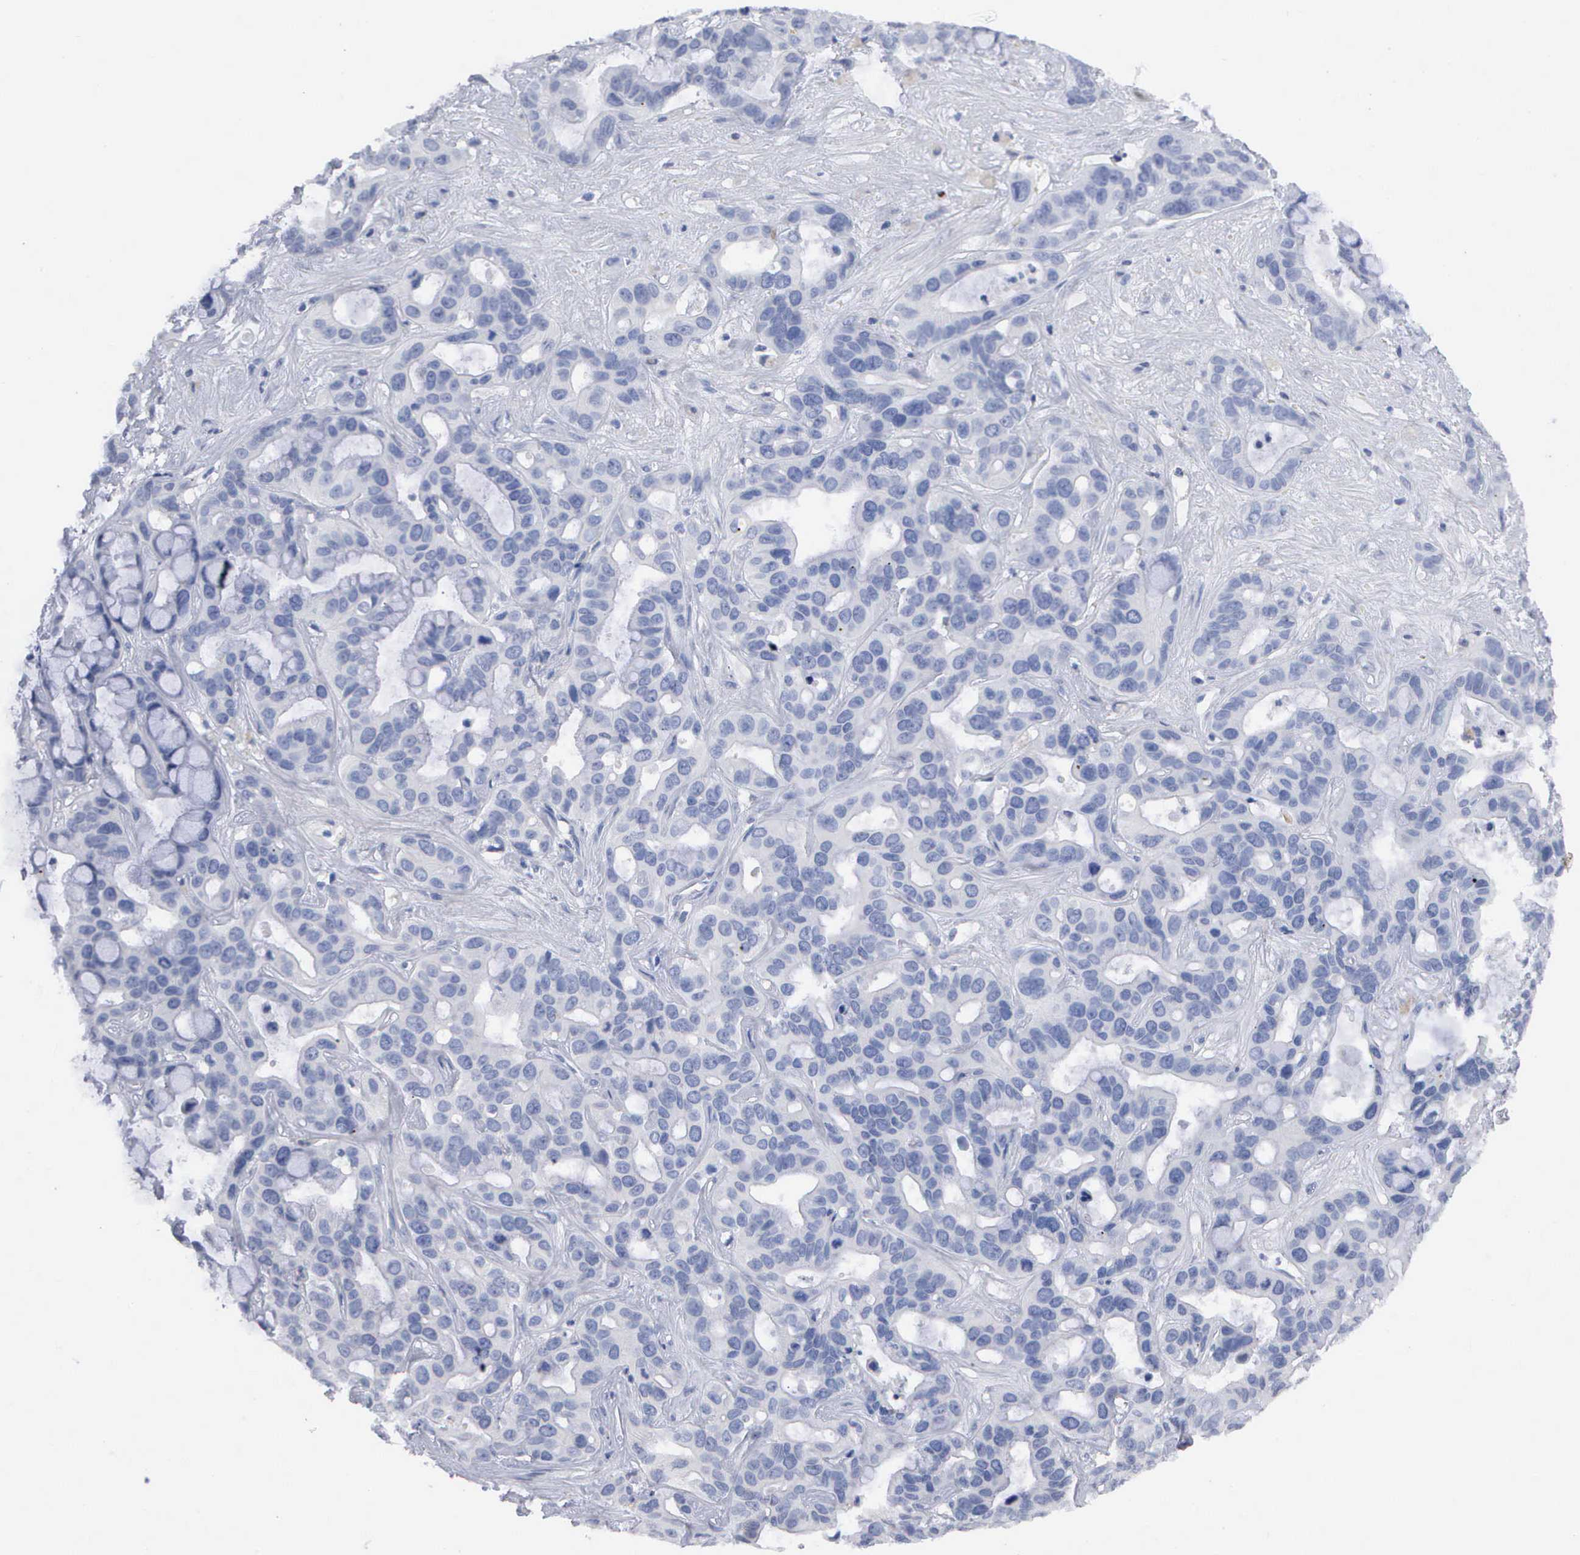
{"staining": {"intensity": "negative", "quantity": "none", "location": "none"}, "tissue": "liver cancer", "cell_type": "Tumor cells", "image_type": "cancer", "snomed": [{"axis": "morphology", "description": "Cholangiocarcinoma"}, {"axis": "topography", "description": "Liver"}], "caption": "Tumor cells show no significant protein staining in liver cancer (cholangiocarcinoma).", "gene": "ASPHD2", "patient": {"sex": "female", "age": 65}}